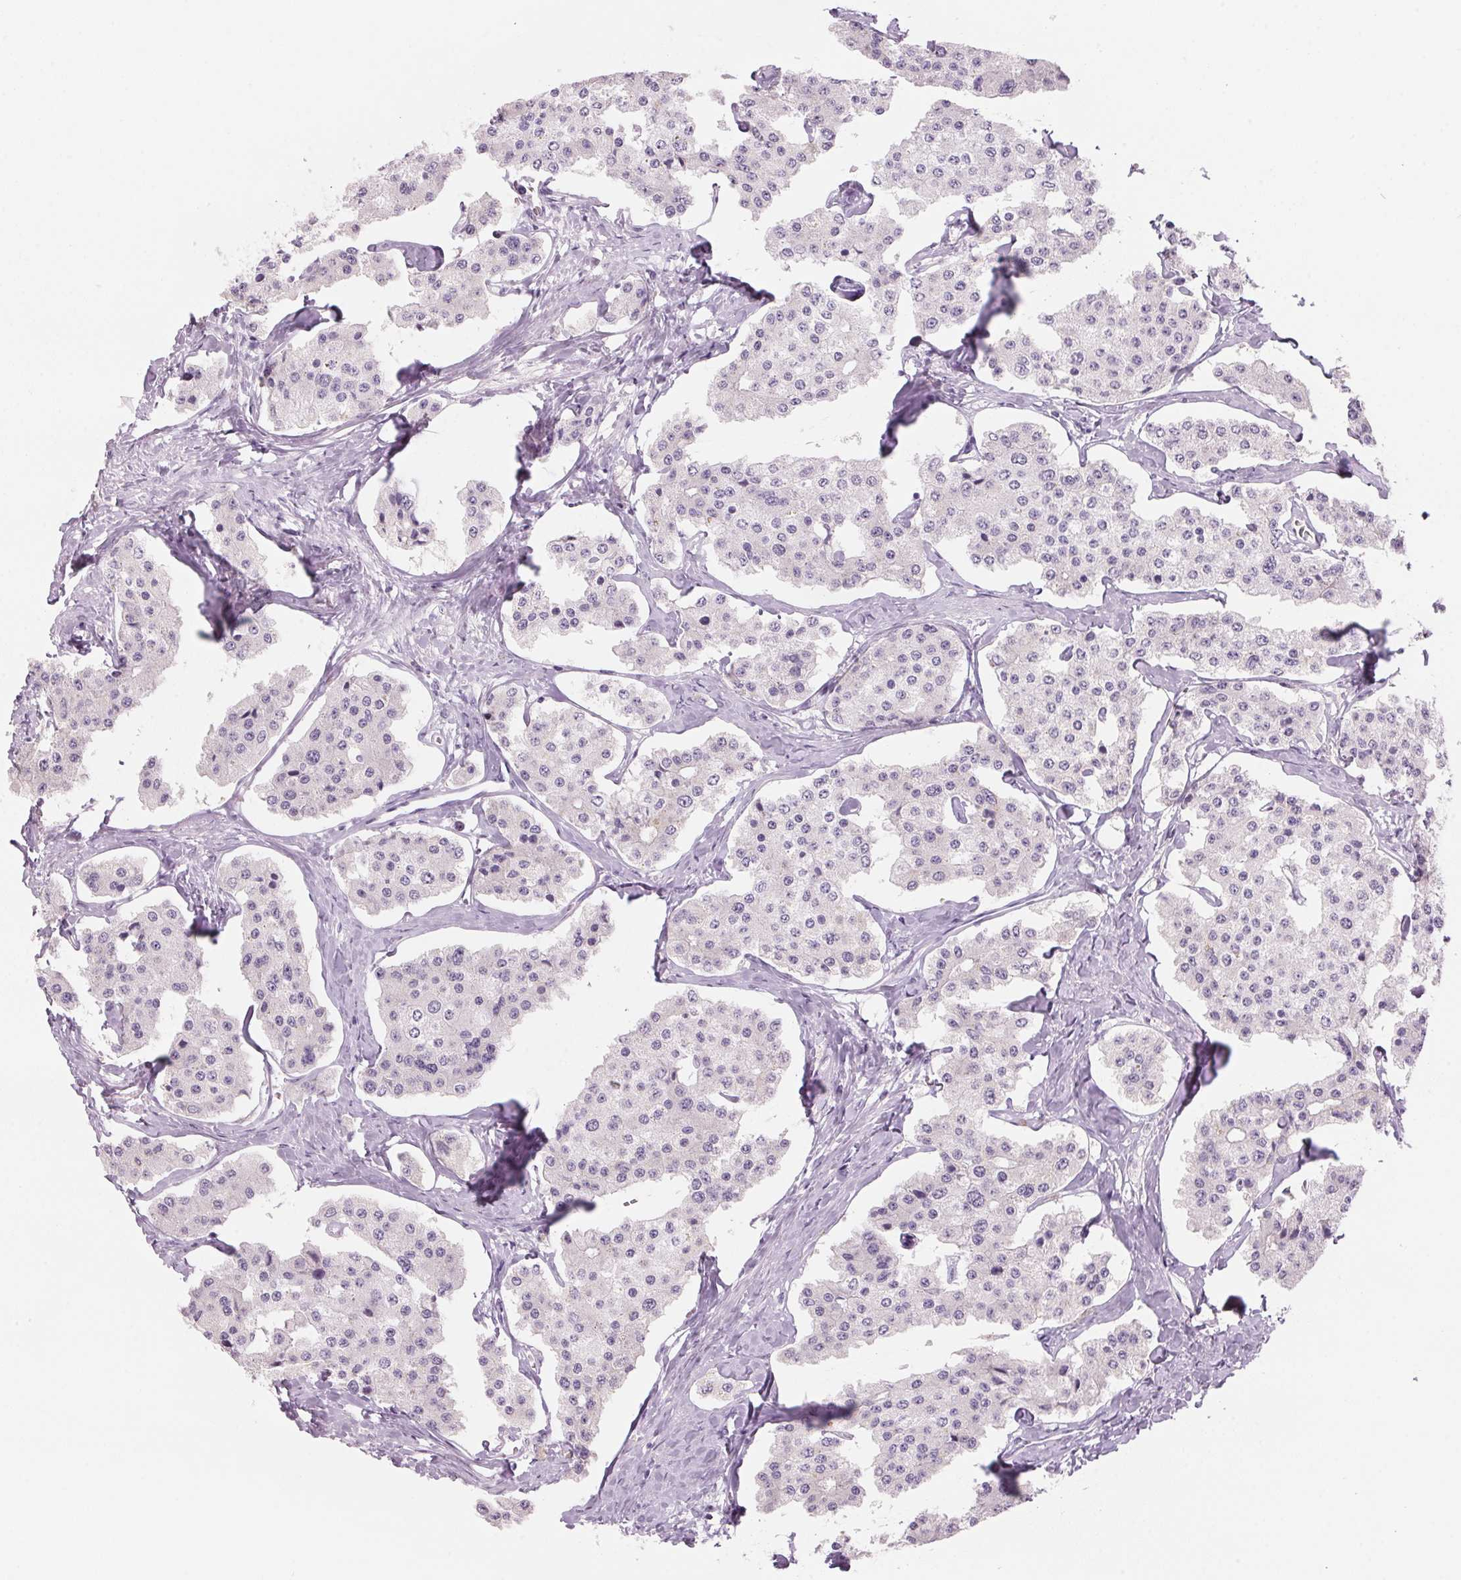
{"staining": {"intensity": "negative", "quantity": "none", "location": "none"}, "tissue": "carcinoid", "cell_type": "Tumor cells", "image_type": "cancer", "snomed": [{"axis": "morphology", "description": "Carcinoid, malignant, NOS"}, {"axis": "topography", "description": "Small intestine"}], "caption": "Tumor cells show no significant protein positivity in carcinoid.", "gene": "ADAM20", "patient": {"sex": "female", "age": 65}}